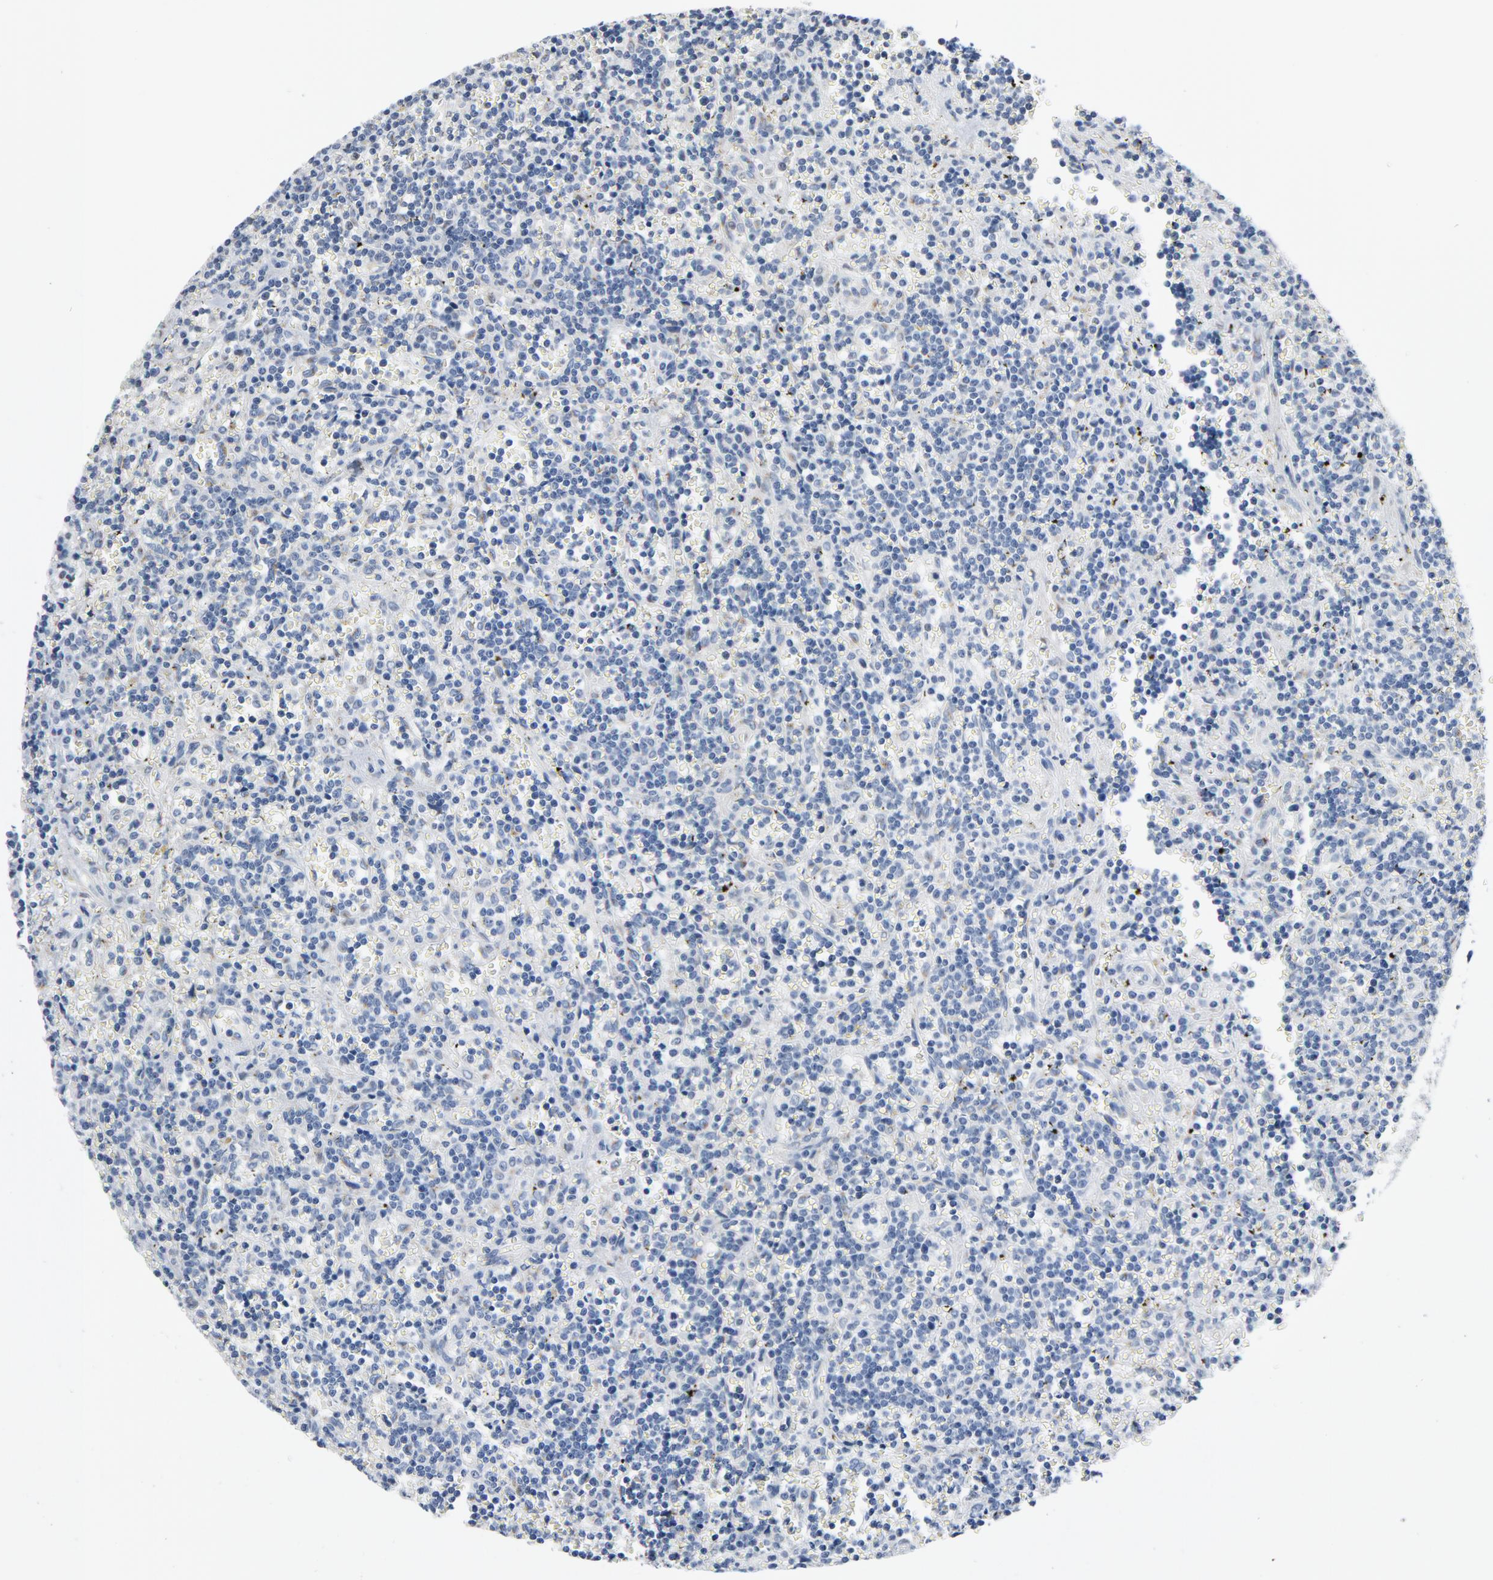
{"staining": {"intensity": "negative", "quantity": "none", "location": "none"}, "tissue": "lymphoma", "cell_type": "Tumor cells", "image_type": "cancer", "snomed": [{"axis": "morphology", "description": "Malignant lymphoma, non-Hodgkin's type, Low grade"}, {"axis": "topography", "description": "Spleen"}], "caption": "Immunohistochemistry (IHC) image of neoplastic tissue: human low-grade malignant lymphoma, non-Hodgkin's type stained with DAB (3,3'-diaminobenzidine) exhibits no significant protein staining in tumor cells. (DAB (3,3'-diaminobenzidine) immunohistochemistry visualized using brightfield microscopy, high magnification).", "gene": "YIPF6", "patient": {"sex": "male", "age": 60}}